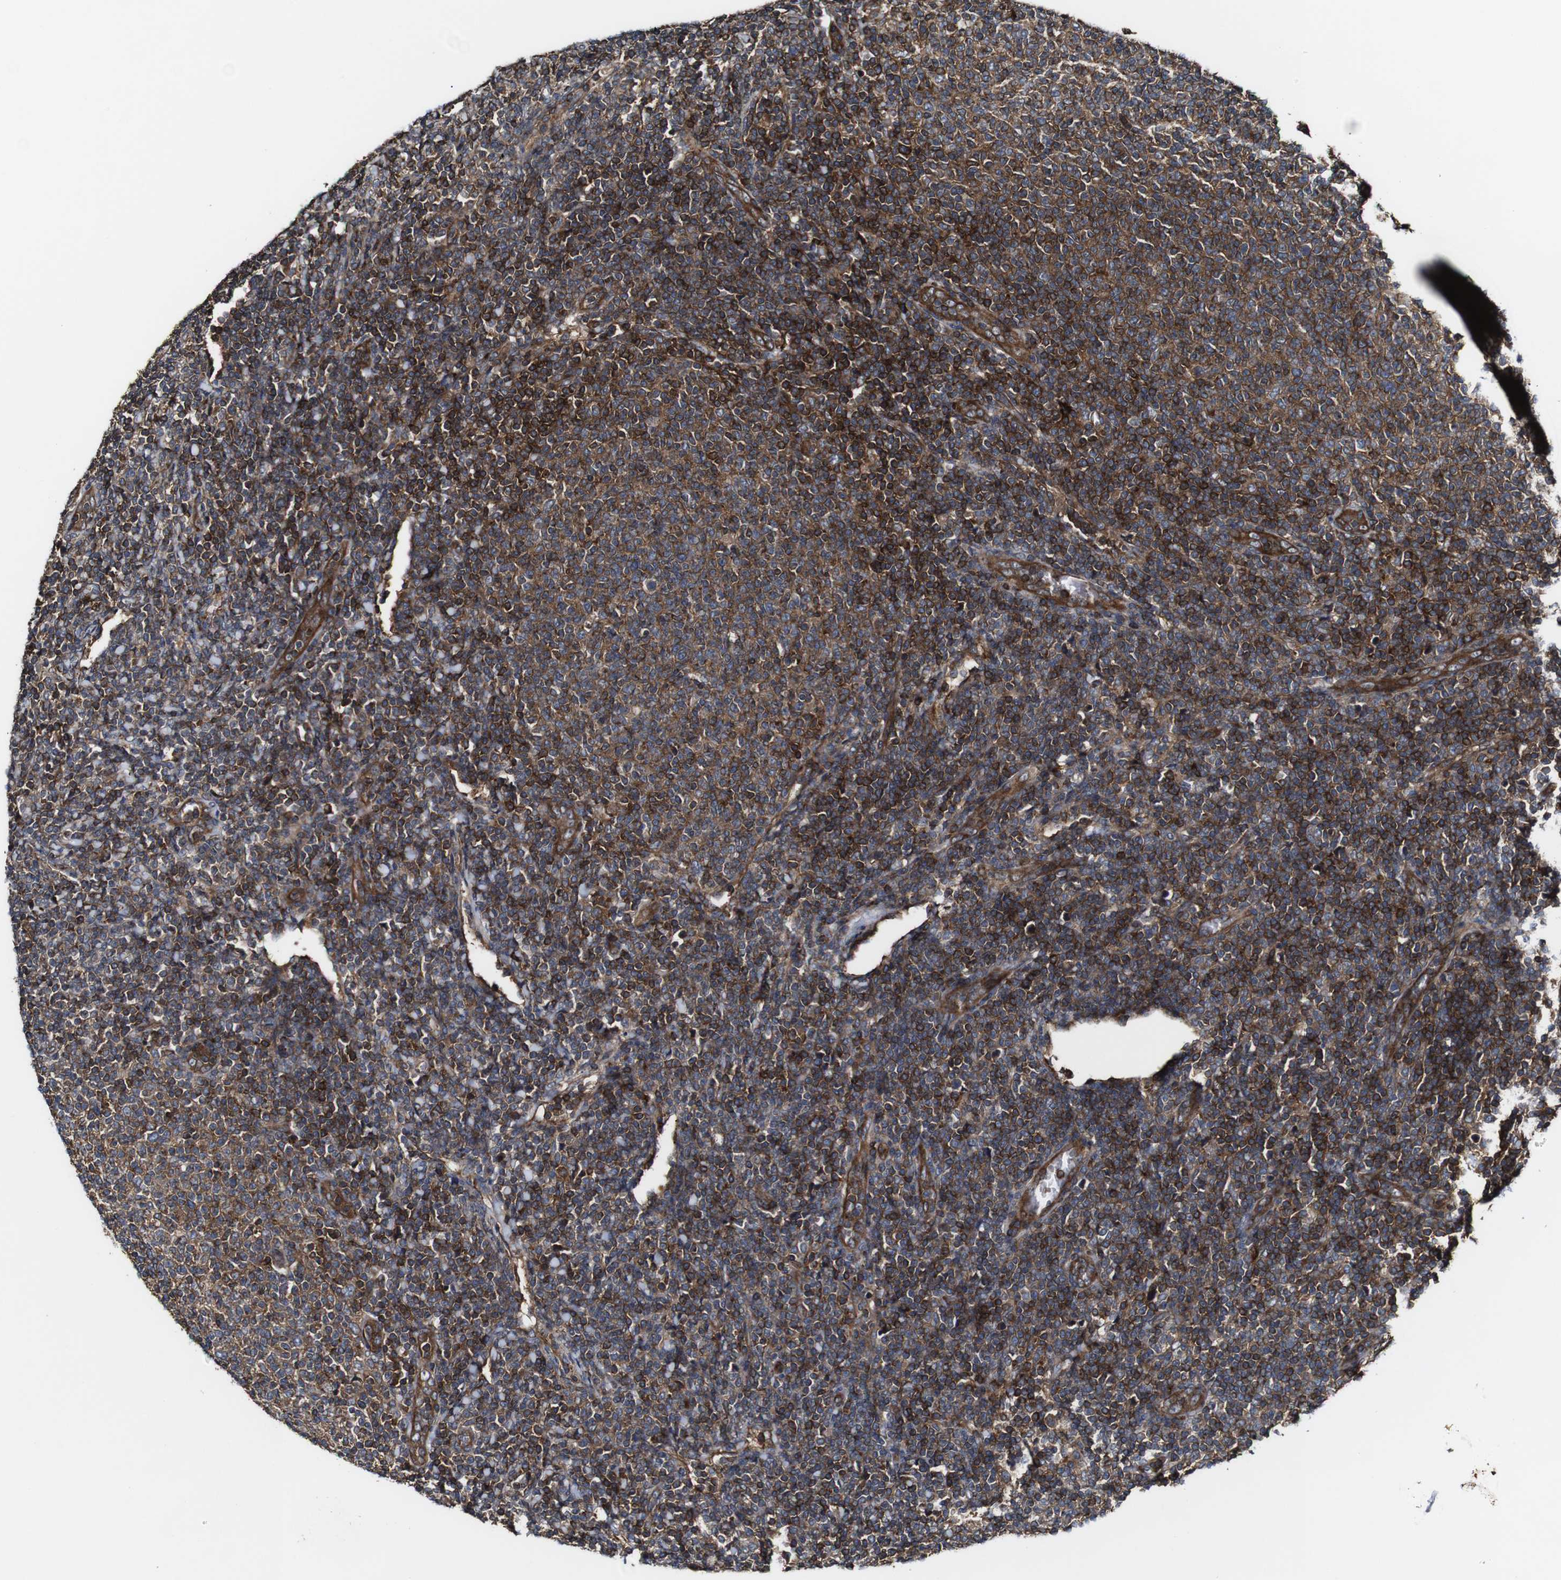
{"staining": {"intensity": "strong", "quantity": "<25%", "location": "cytoplasmic/membranous"}, "tissue": "lymphoma", "cell_type": "Tumor cells", "image_type": "cancer", "snomed": [{"axis": "morphology", "description": "Malignant lymphoma, non-Hodgkin's type, Low grade"}, {"axis": "topography", "description": "Lymph node"}], "caption": "An immunohistochemistry image of tumor tissue is shown. Protein staining in brown highlights strong cytoplasmic/membranous positivity in low-grade malignant lymphoma, non-Hodgkin's type within tumor cells.", "gene": "TNIK", "patient": {"sex": "male", "age": 66}}